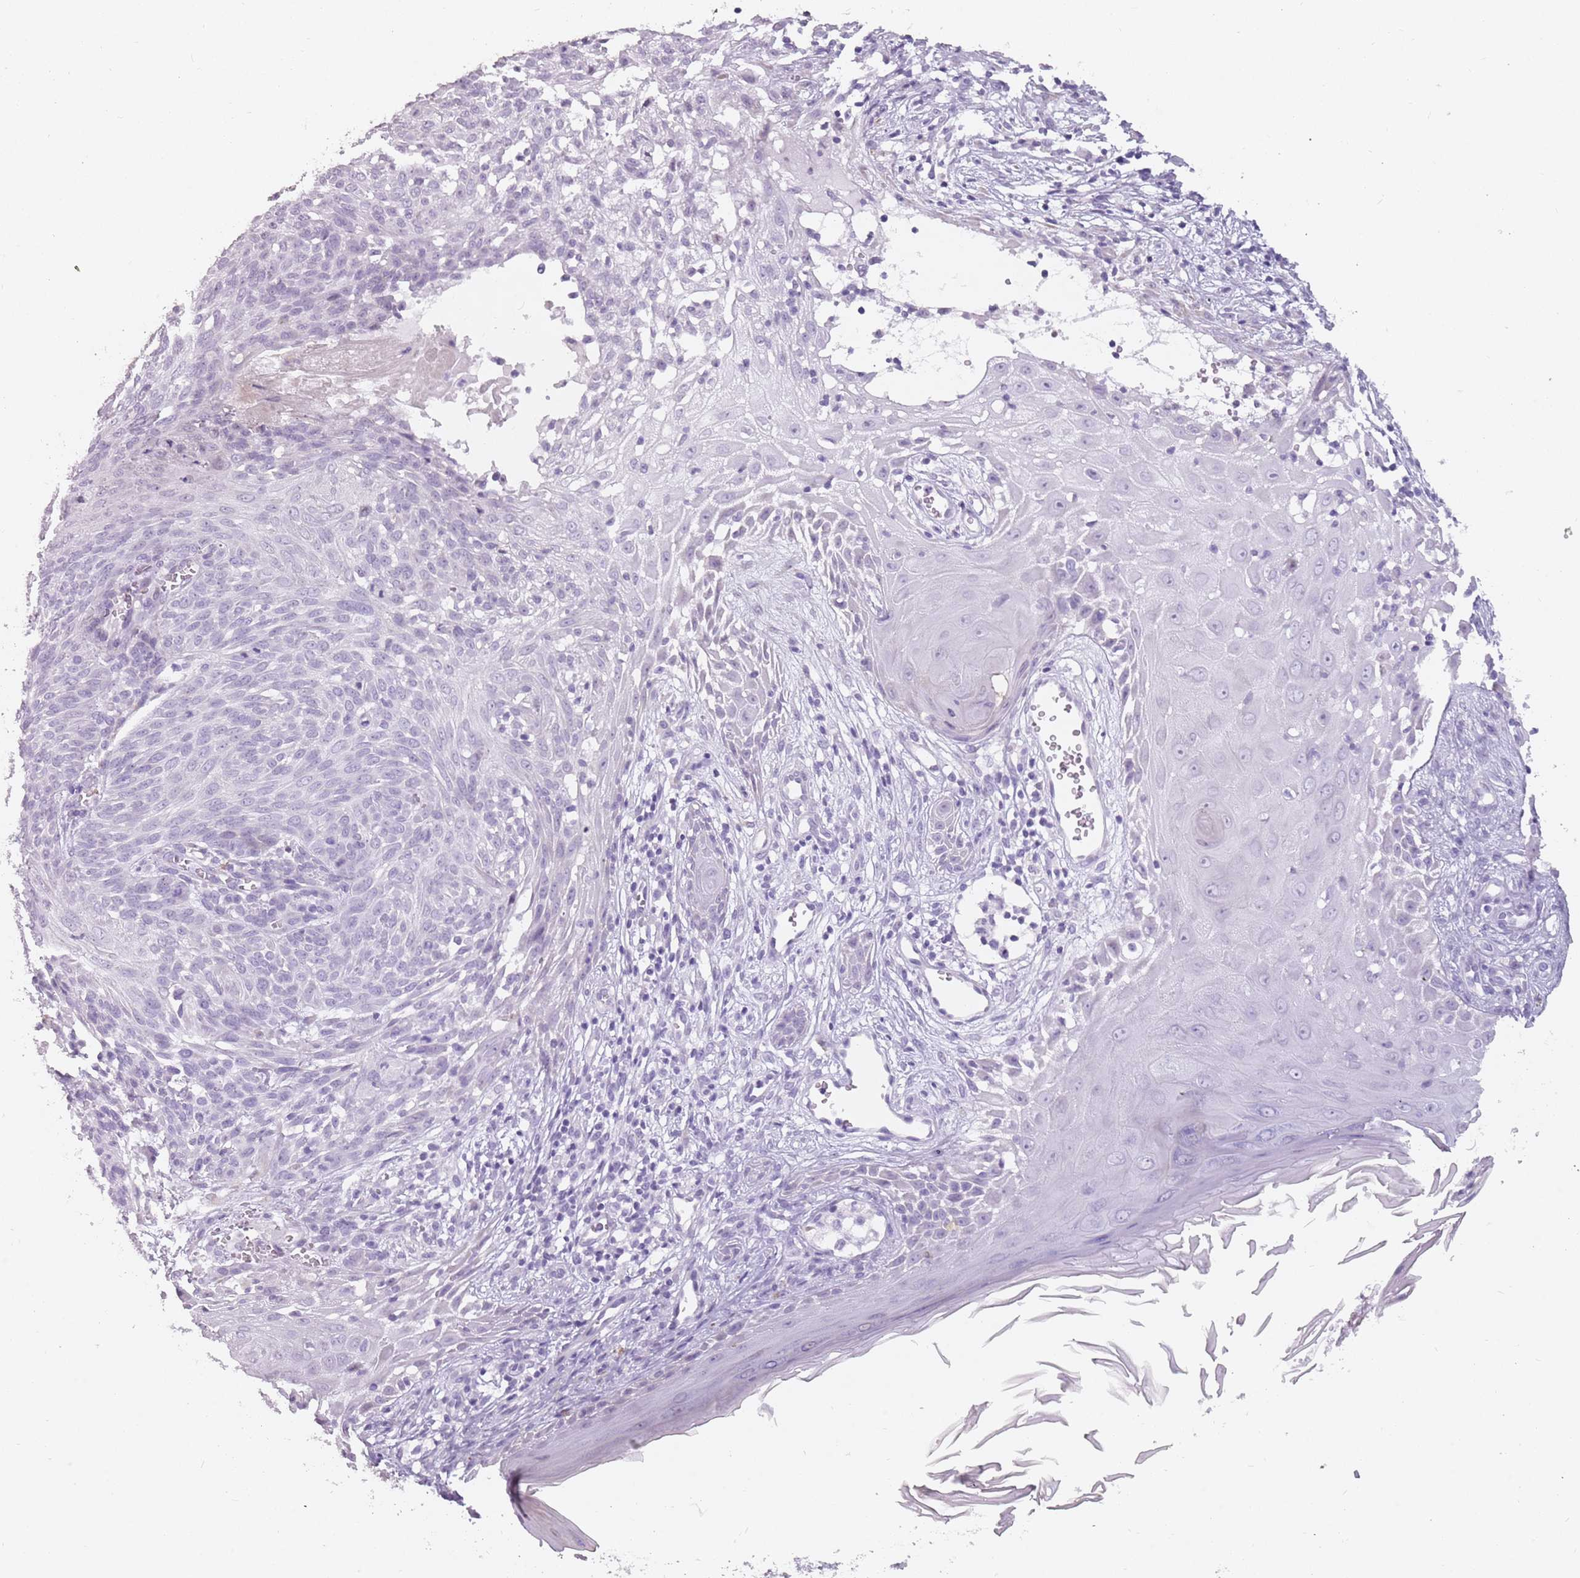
{"staining": {"intensity": "negative", "quantity": "none", "location": "none"}, "tissue": "skin cancer", "cell_type": "Tumor cells", "image_type": "cancer", "snomed": [{"axis": "morphology", "description": "Basal cell carcinoma"}, {"axis": "topography", "description": "Skin"}], "caption": "IHC image of neoplastic tissue: human skin cancer stained with DAB reveals no significant protein expression in tumor cells.", "gene": "DDX4", "patient": {"sex": "female", "age": 86}}